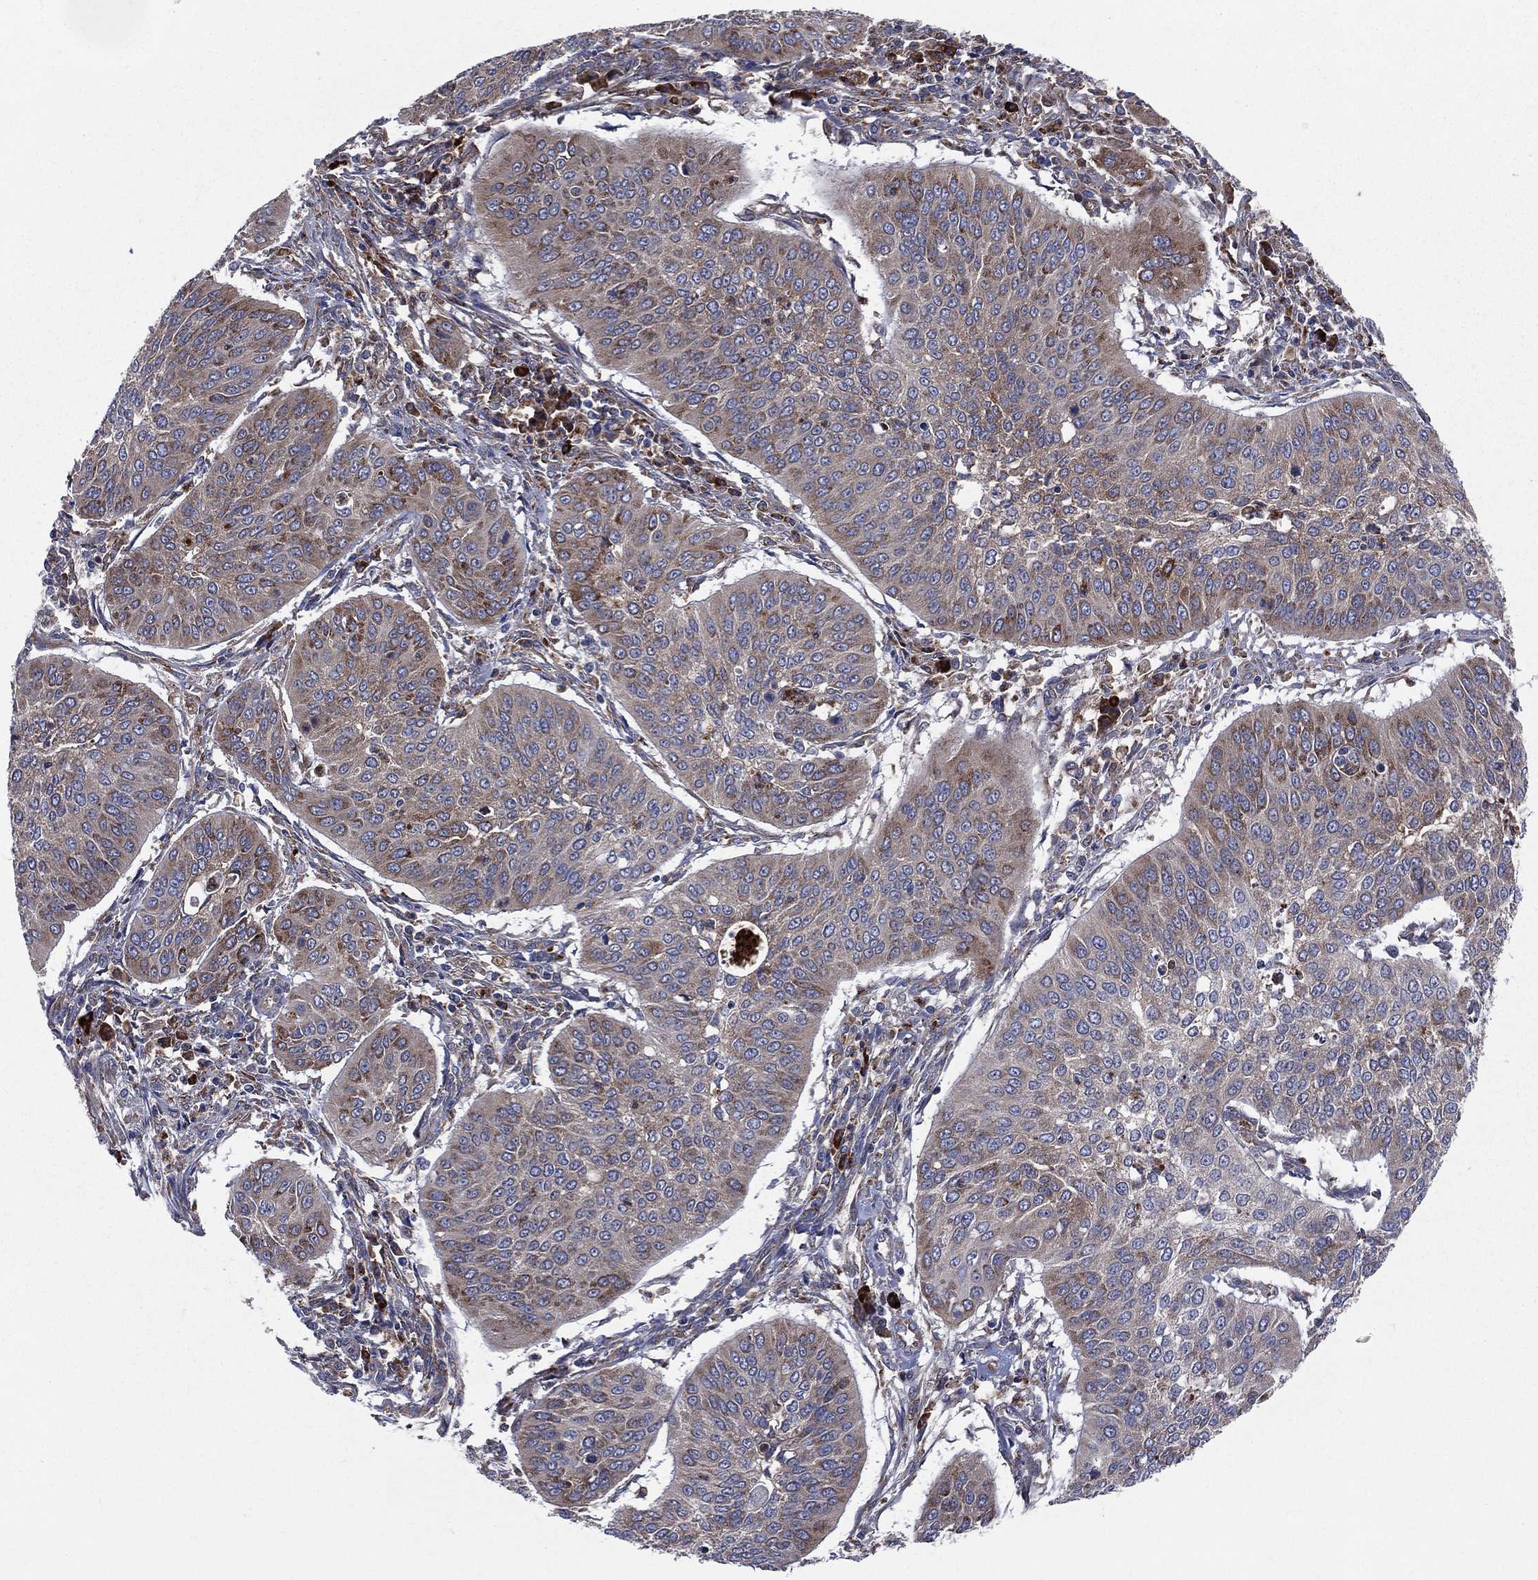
{"staining": {"intensity": "moderate", "quantity": "25%-75%", "location": "cytoplasmic/membranous"}, "tissue": "cervical cancer", "cell_type": "Tumor cells", "image_type": "cancer", "snomed": [{"axis": "morphology", "description": "Normal tissue, NOS"}, {"axis": "morphology", "description": "Squamous cell carcinoma, NOS"}, {"axis": "topography", "description": "Cervix"}], "caption": "Brown immunohistochemical staining in human cervical squamous cell carcinoma reveals moderate cytoplasmic/membranous expression in approximately 25%-75% of tumor cells.", "gene": "CCDC159", "patient": {"sex": "female", "age": 39}}